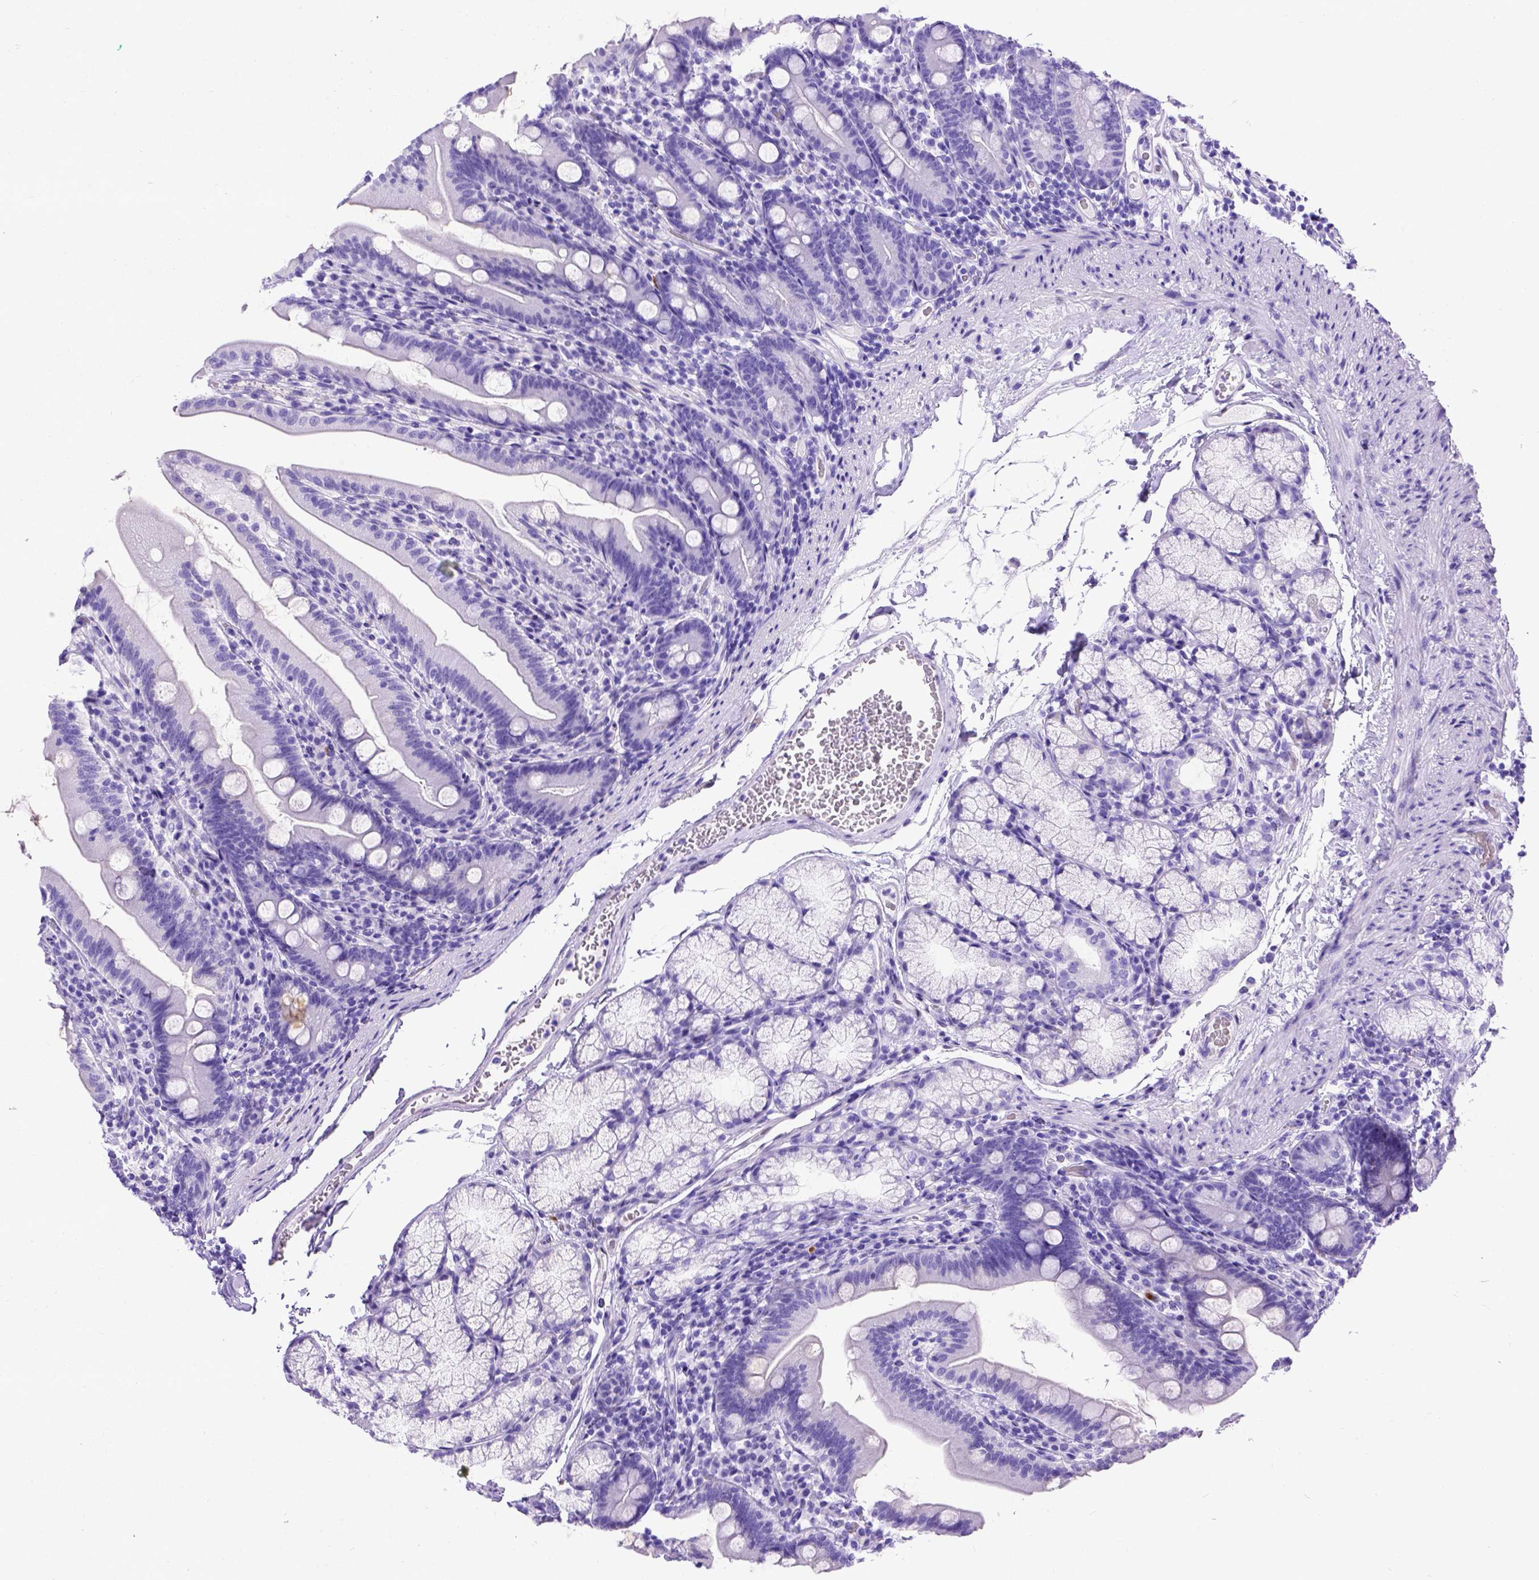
{"staining": {"intensity": "negative", "quantity": "none", "location": "none"}, "tissue": "duodenum", "cell_type": "Glandular cells", "image_type": "normal", "snomed": [{"axis": "morphology", "description": "Normal tissue, NOS"}, {"axis": "topography", "description": "Duodenum"}], "caption": "Immunohistochemical staining of normal duodenum shows no significant staining in glandular cells. (DAB immunohistochemistry visualized using brightfield microscopy, high magnification).", "gene": "MEOX2", "patient": {"sex": "female", "age": 67}}